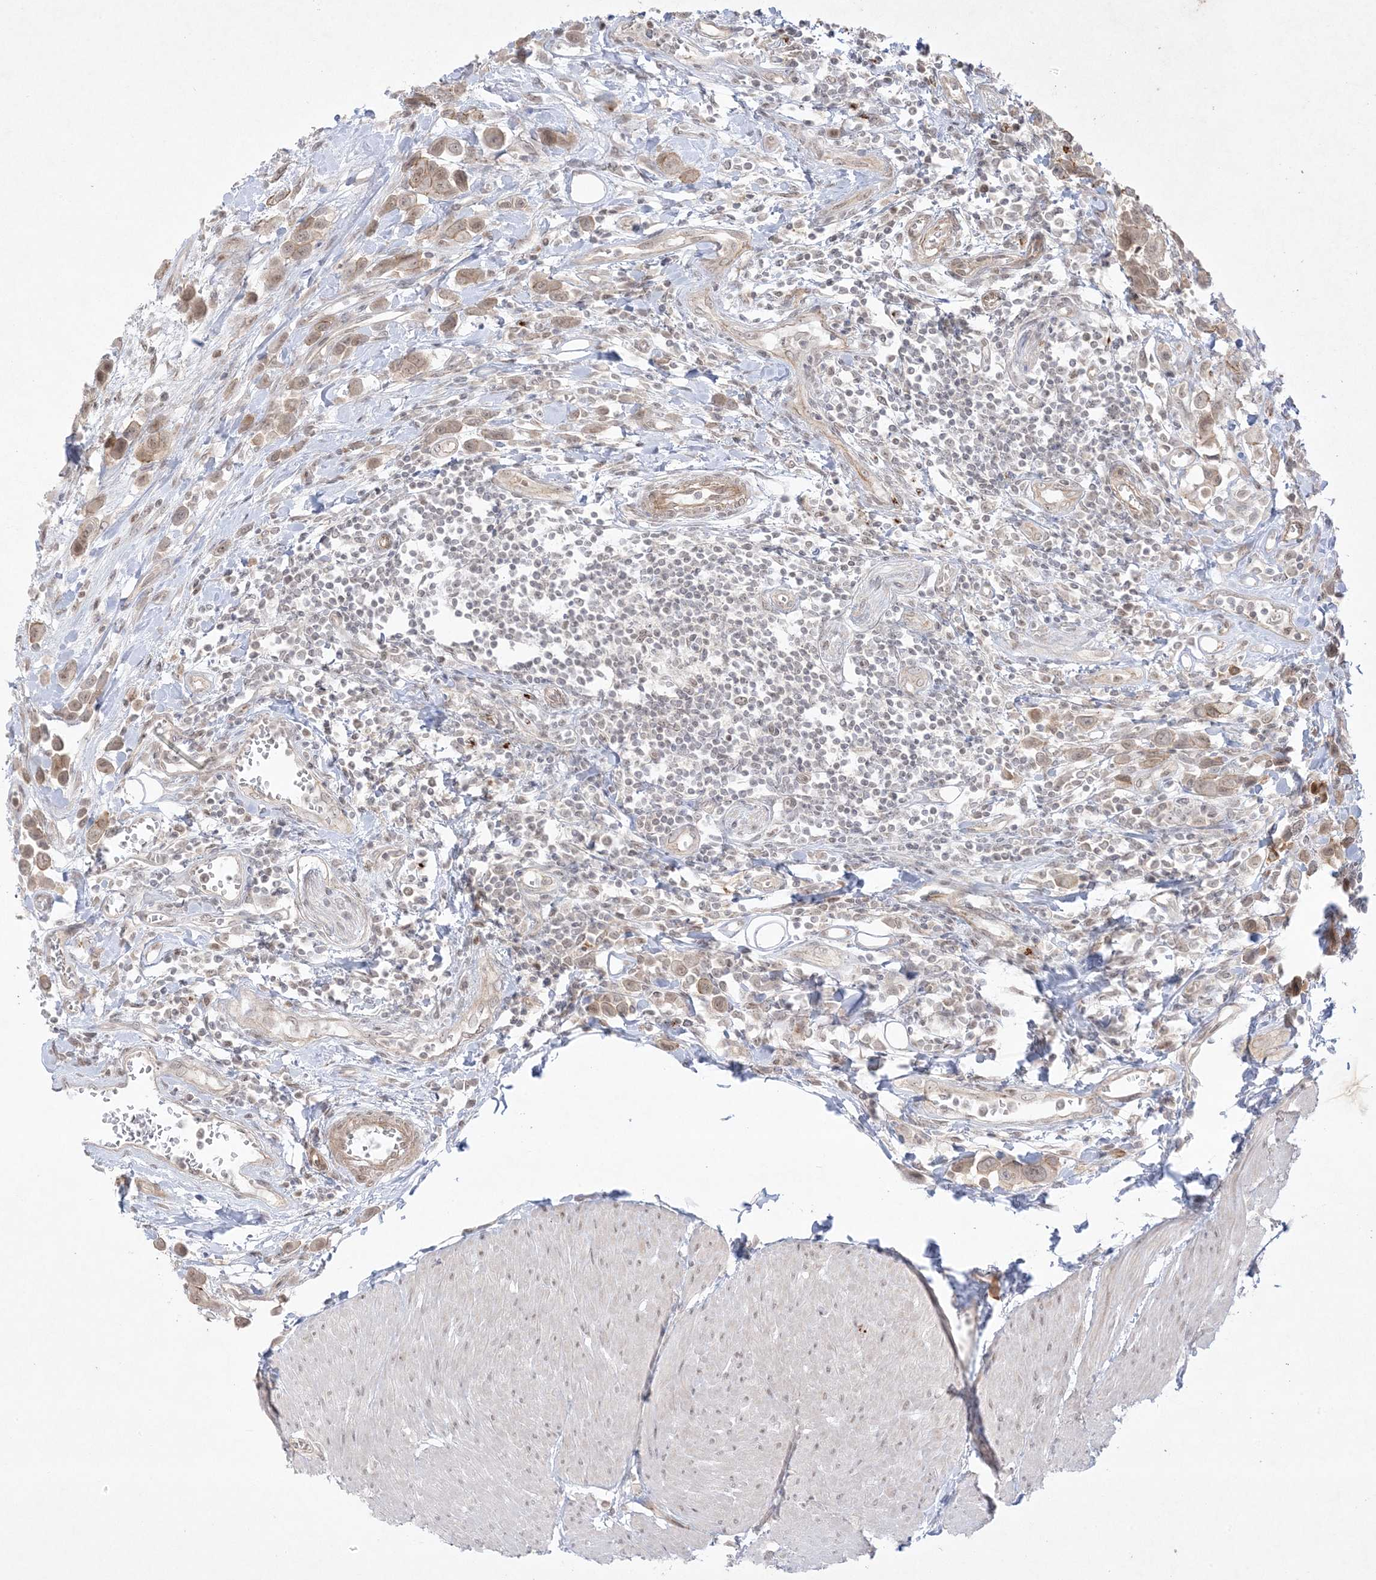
{"staining": {"intensity": "moderate", "quantity": ">75%", "location": "cytoplasmic/membranous,nuclear"}, "tissue": "urothelial cancer", "cell_type": "Tumor cells", "image_type": "cancer", "snomed": [{"axis": "morphology", "description": "Urothelial carcinoma, High grade"}, {"axis": "topography", "description": "Urinary bladder"}], "caption": "This is an image of IHC staining of high-grade urothelial carcinoma, which shows moderate staining in the cytoplasmic/membranous and nuclear of tumor cells.", "gene": "PTK6", "patient": {"sex": "male", "age": 50}}